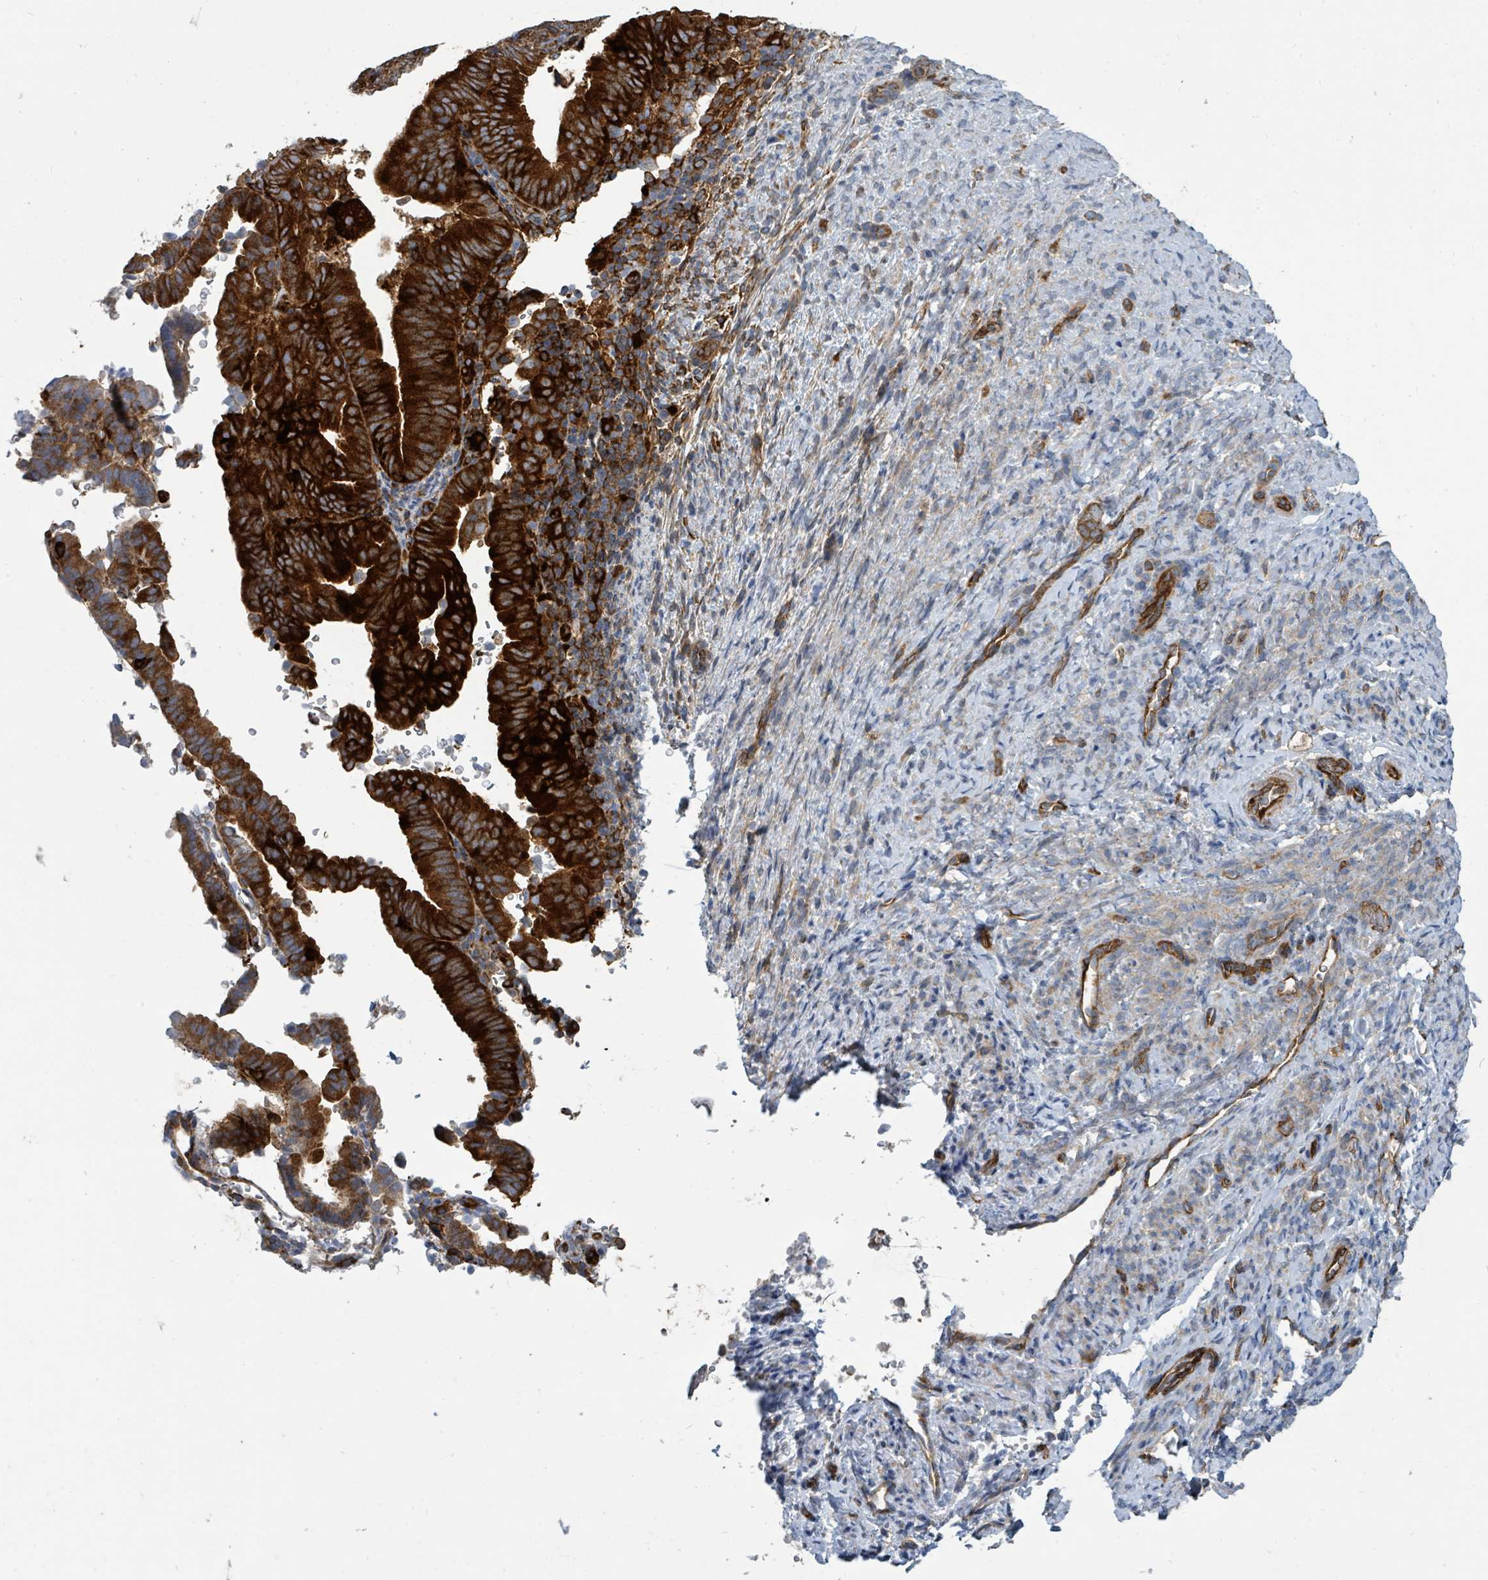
{"staining": {"intensity": "strong", "quantity": "25%-75%", "location": "cytoplasmic/membranous"}, "tissue": "endometrial cancer", "cell_type": "Tumor cells", "image_type": "cancer", "snomed": [{"axis": "morphology", "description": "Adenocarcinoma, NOS"}, {"axis": "topography", "description": "Endometrium"}], "caption": "DAB (3,3'-diaminobenzidine) immunohistochemical staining of human adenocarcinoma (endometrial) shows strong cytoplasmic/membranous protein positivity in approximately 25%-75% of tumor cells. (Brightfield microscopy of DAB IHC at high magnification).", "gene": "IFIT1", "patient": {"sex": "female", "age": 70}}